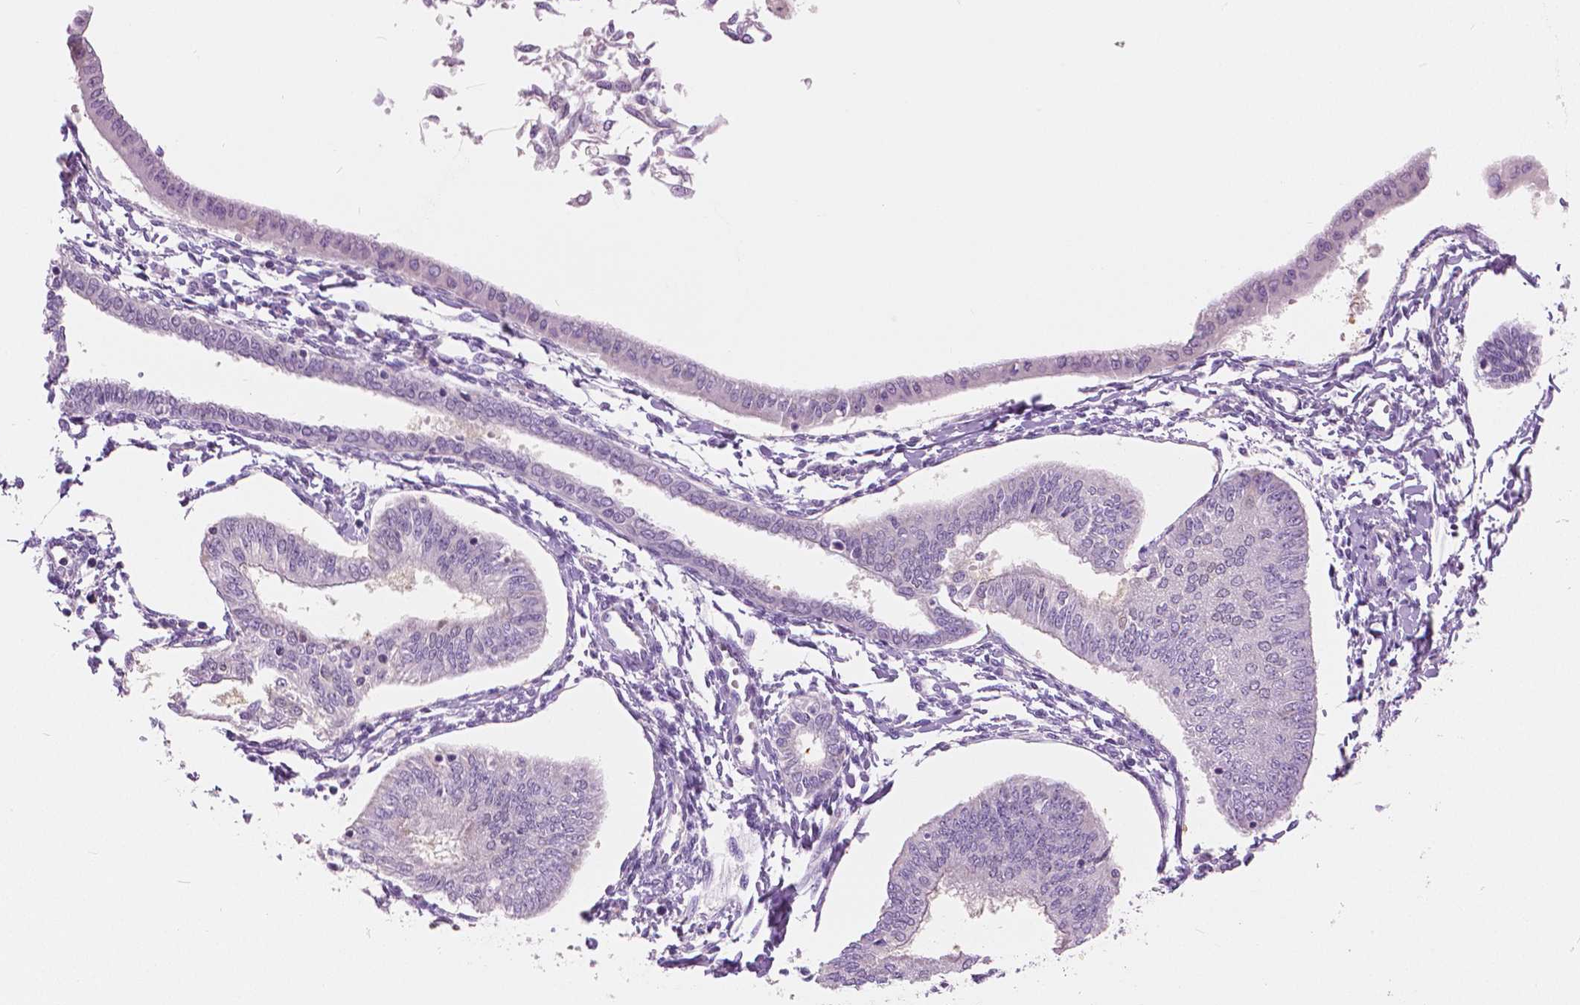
{"staining": {"intensity": "negative", "quantity": "none", "location": "none"}, "tissue": "endometrial cancer", "cell_type": "Tumor cells", "image_type": "cancer", "snomed": [{"axis": "morphology", "description": "Adenocarcinoma, NOS"}, {"axis": "topography", "description": "Endometrium"}], "caption": "Tumor cells are negative for brown protein staining in endometrial adenocarcinoma.", "gene": "GALM", "patient": {"sex": "female", "age": 58}}